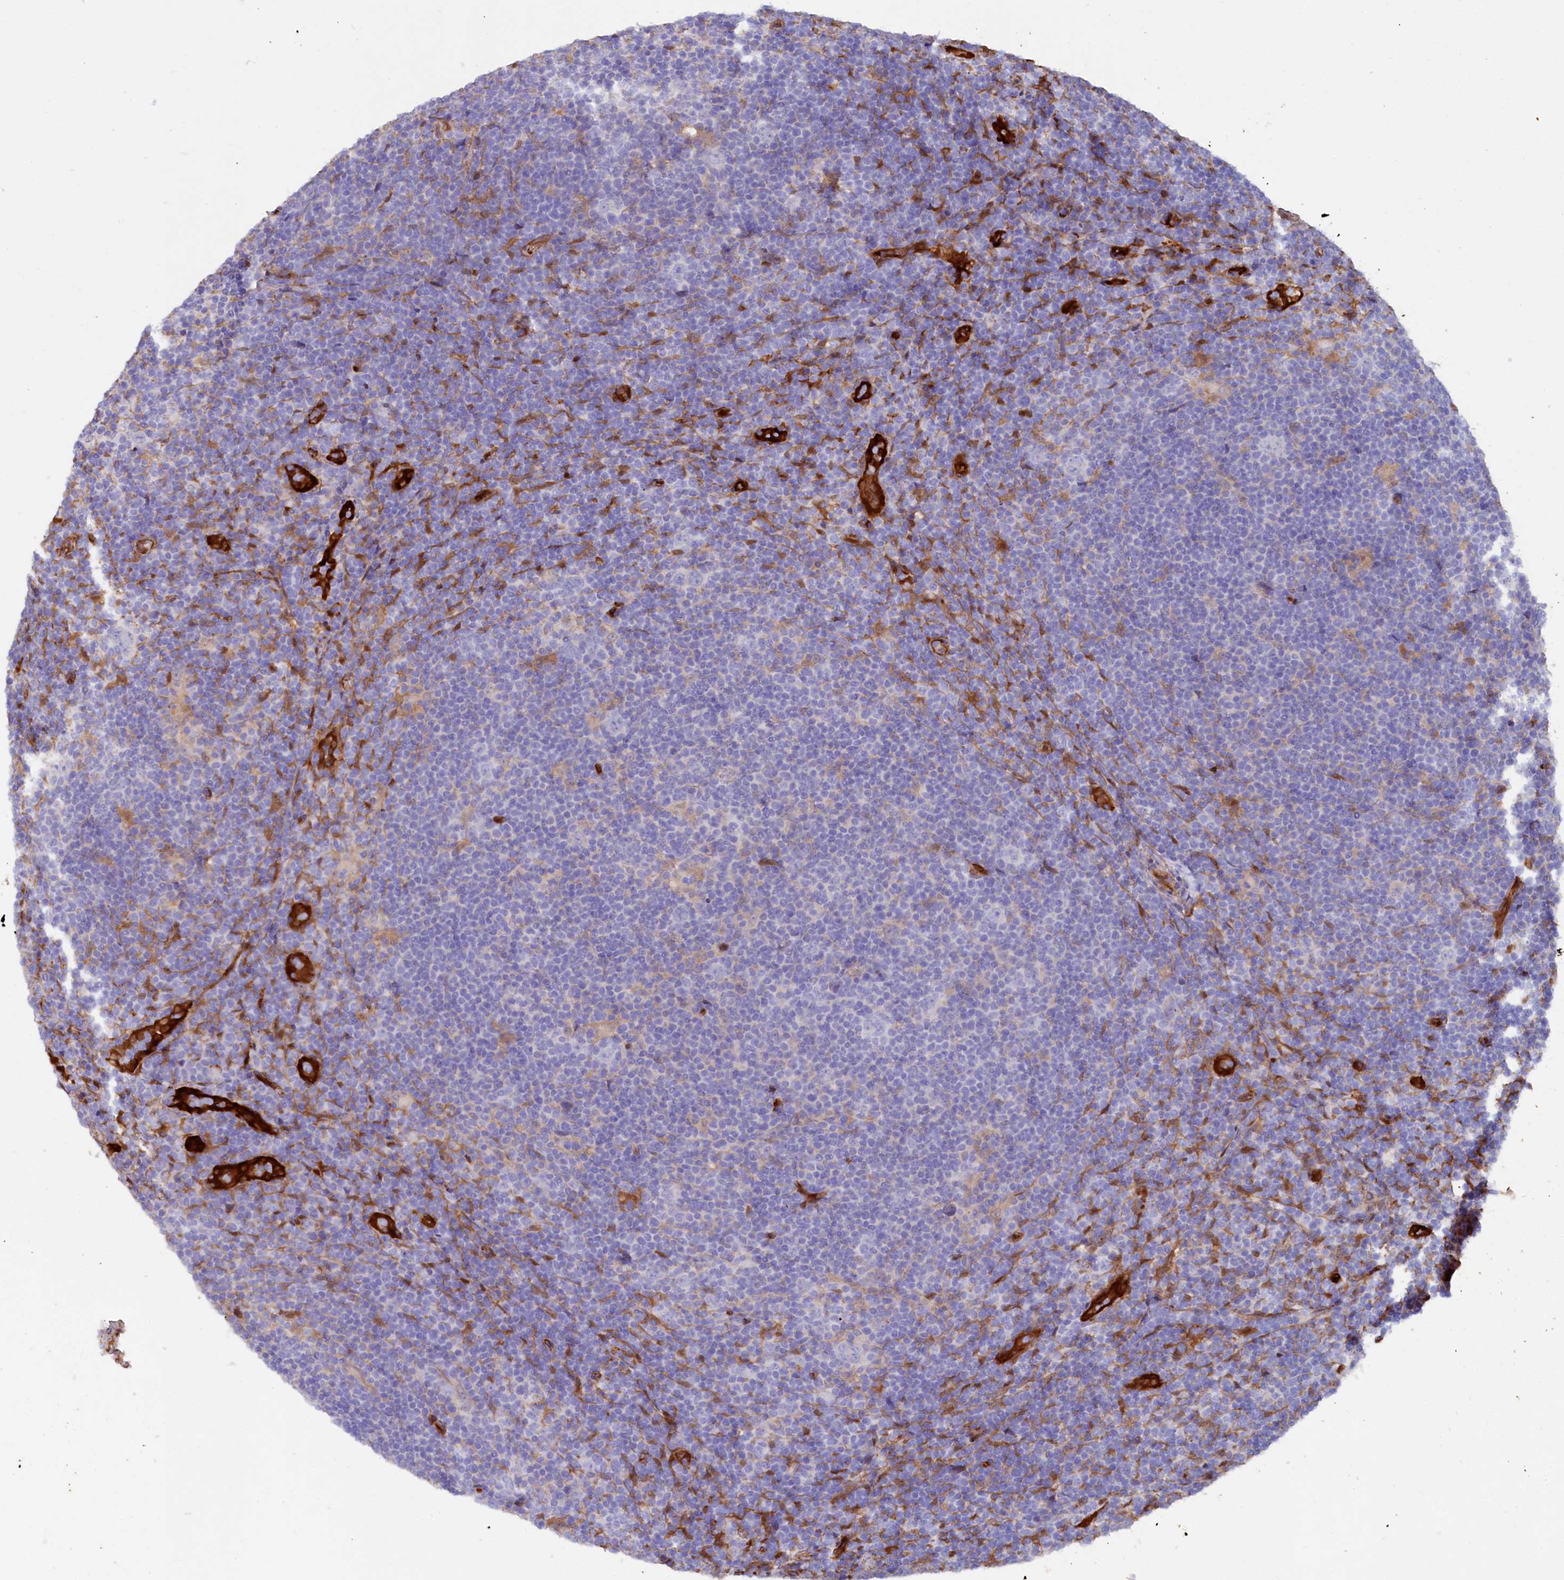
{"staining": {"intensity": "negative", "quantity": "none", "location": "none"}, "tissue": "lymphoma", "cell_type": "Tumor cells", "image_type": "cancer", "snomed": [{"axis": "morphology", "description": "Hodgkin's disease, NOS"}, {"axis": "topography", "description": "Lymph node"}], "caption": "The histopathology image demonstrates no staining of tumor cells in Hodgkin's disease. Nuclei are stained in blue.", "gene": "IL17RD", "patient": {"sex": "female", "age": 57}}